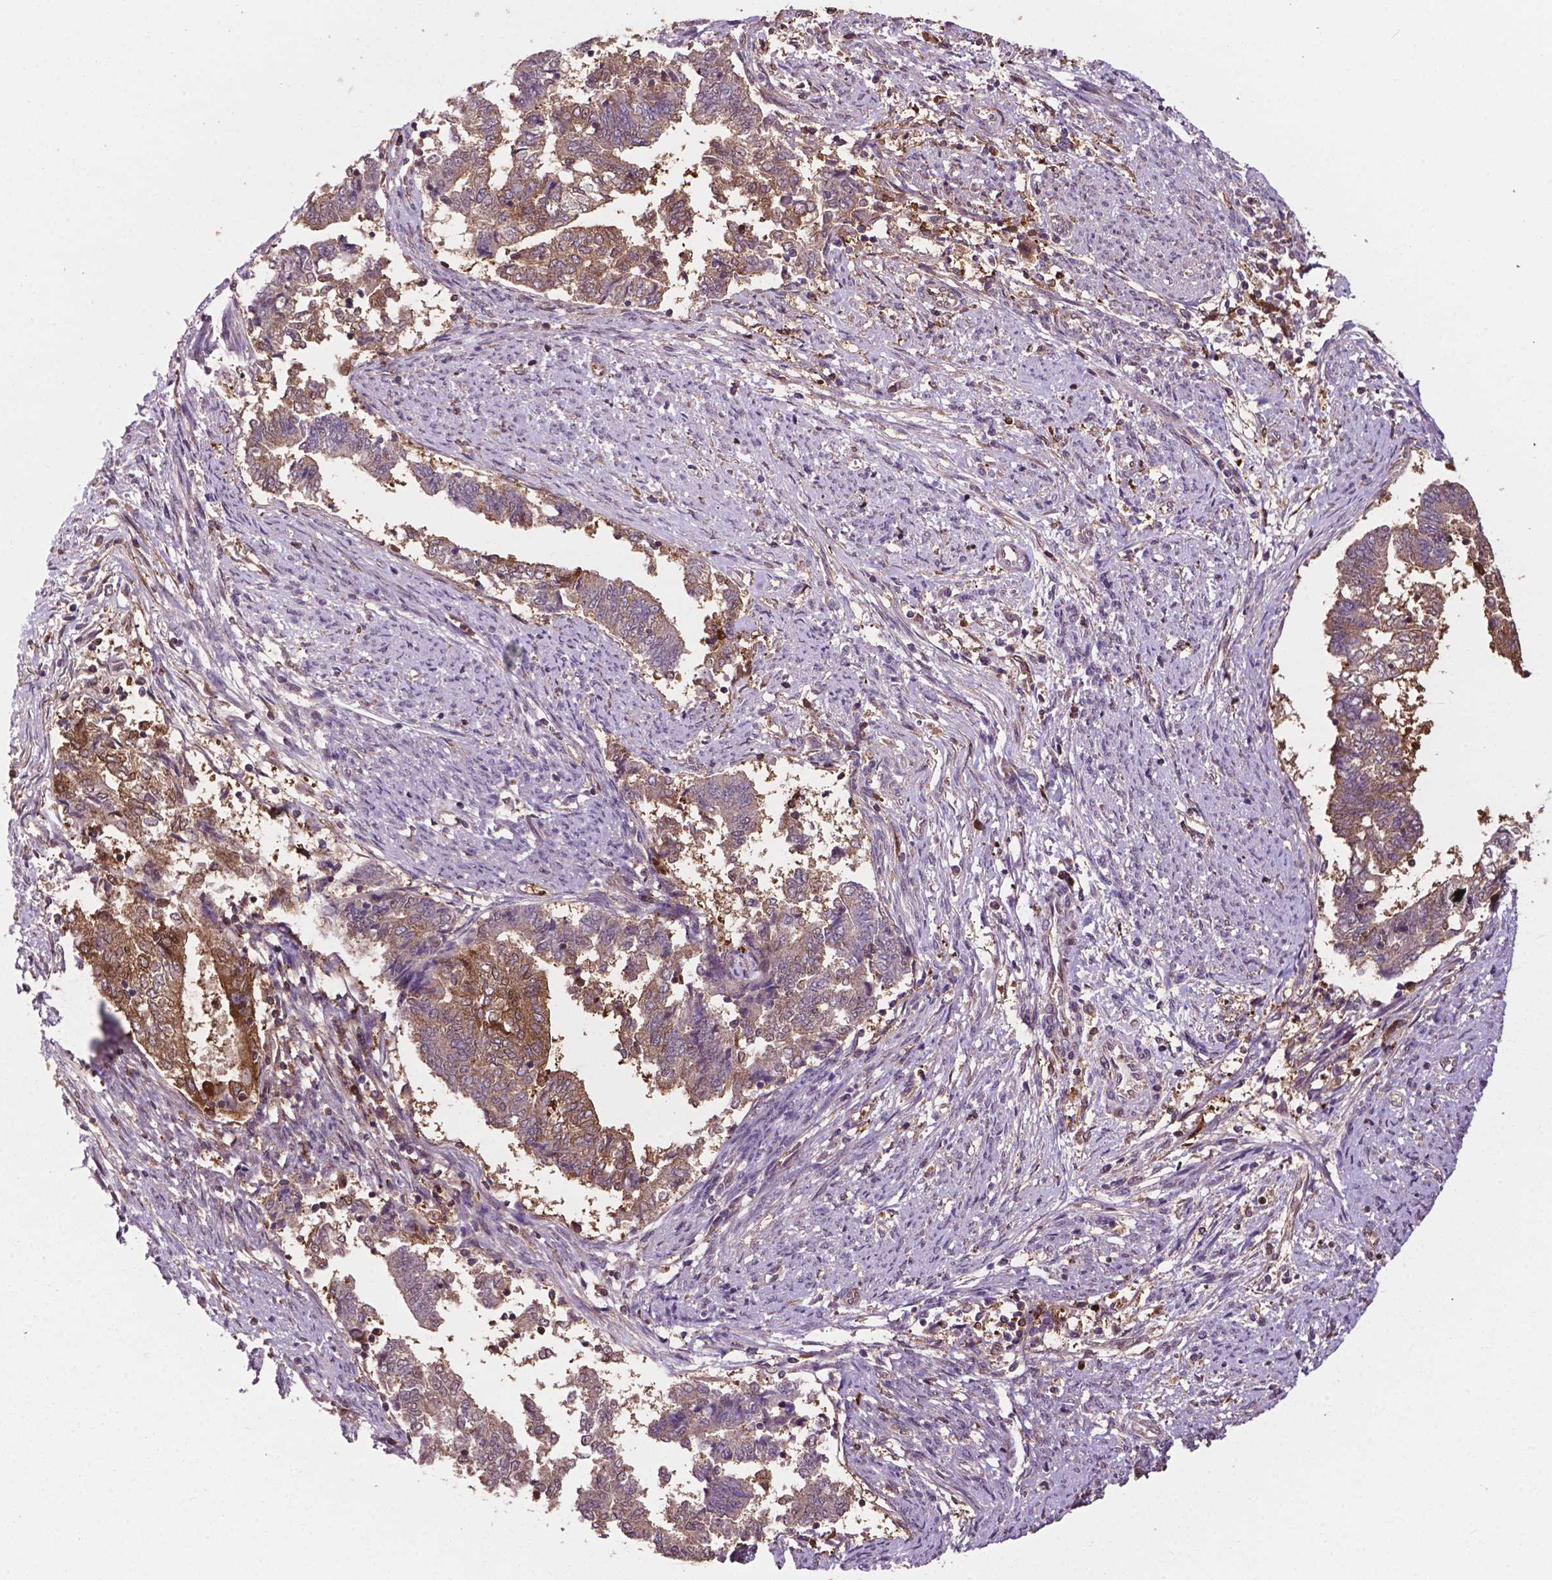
{"staining": {"intensity": "moderate", "quantity": "<25%", "location": "cytoplasmic/membranous"}, "tissue": "endometrial cancer", "cell_type": "Tumor cells", "image_type": "cancer", "snomed": [{"axis": "morphology", "description": "Adenocarcinoma, NOS"}, {"axis": "topography", "description": "Endometrium"}], "caption": "Human endometrial adenocarcinoma stained with a brown dye reveals moderate cytoplasmic/membranous positive staining in approximately <25% of tumor cells.", "gene": "SMAD3", "patient": {"sex": "female", "age": 65}}